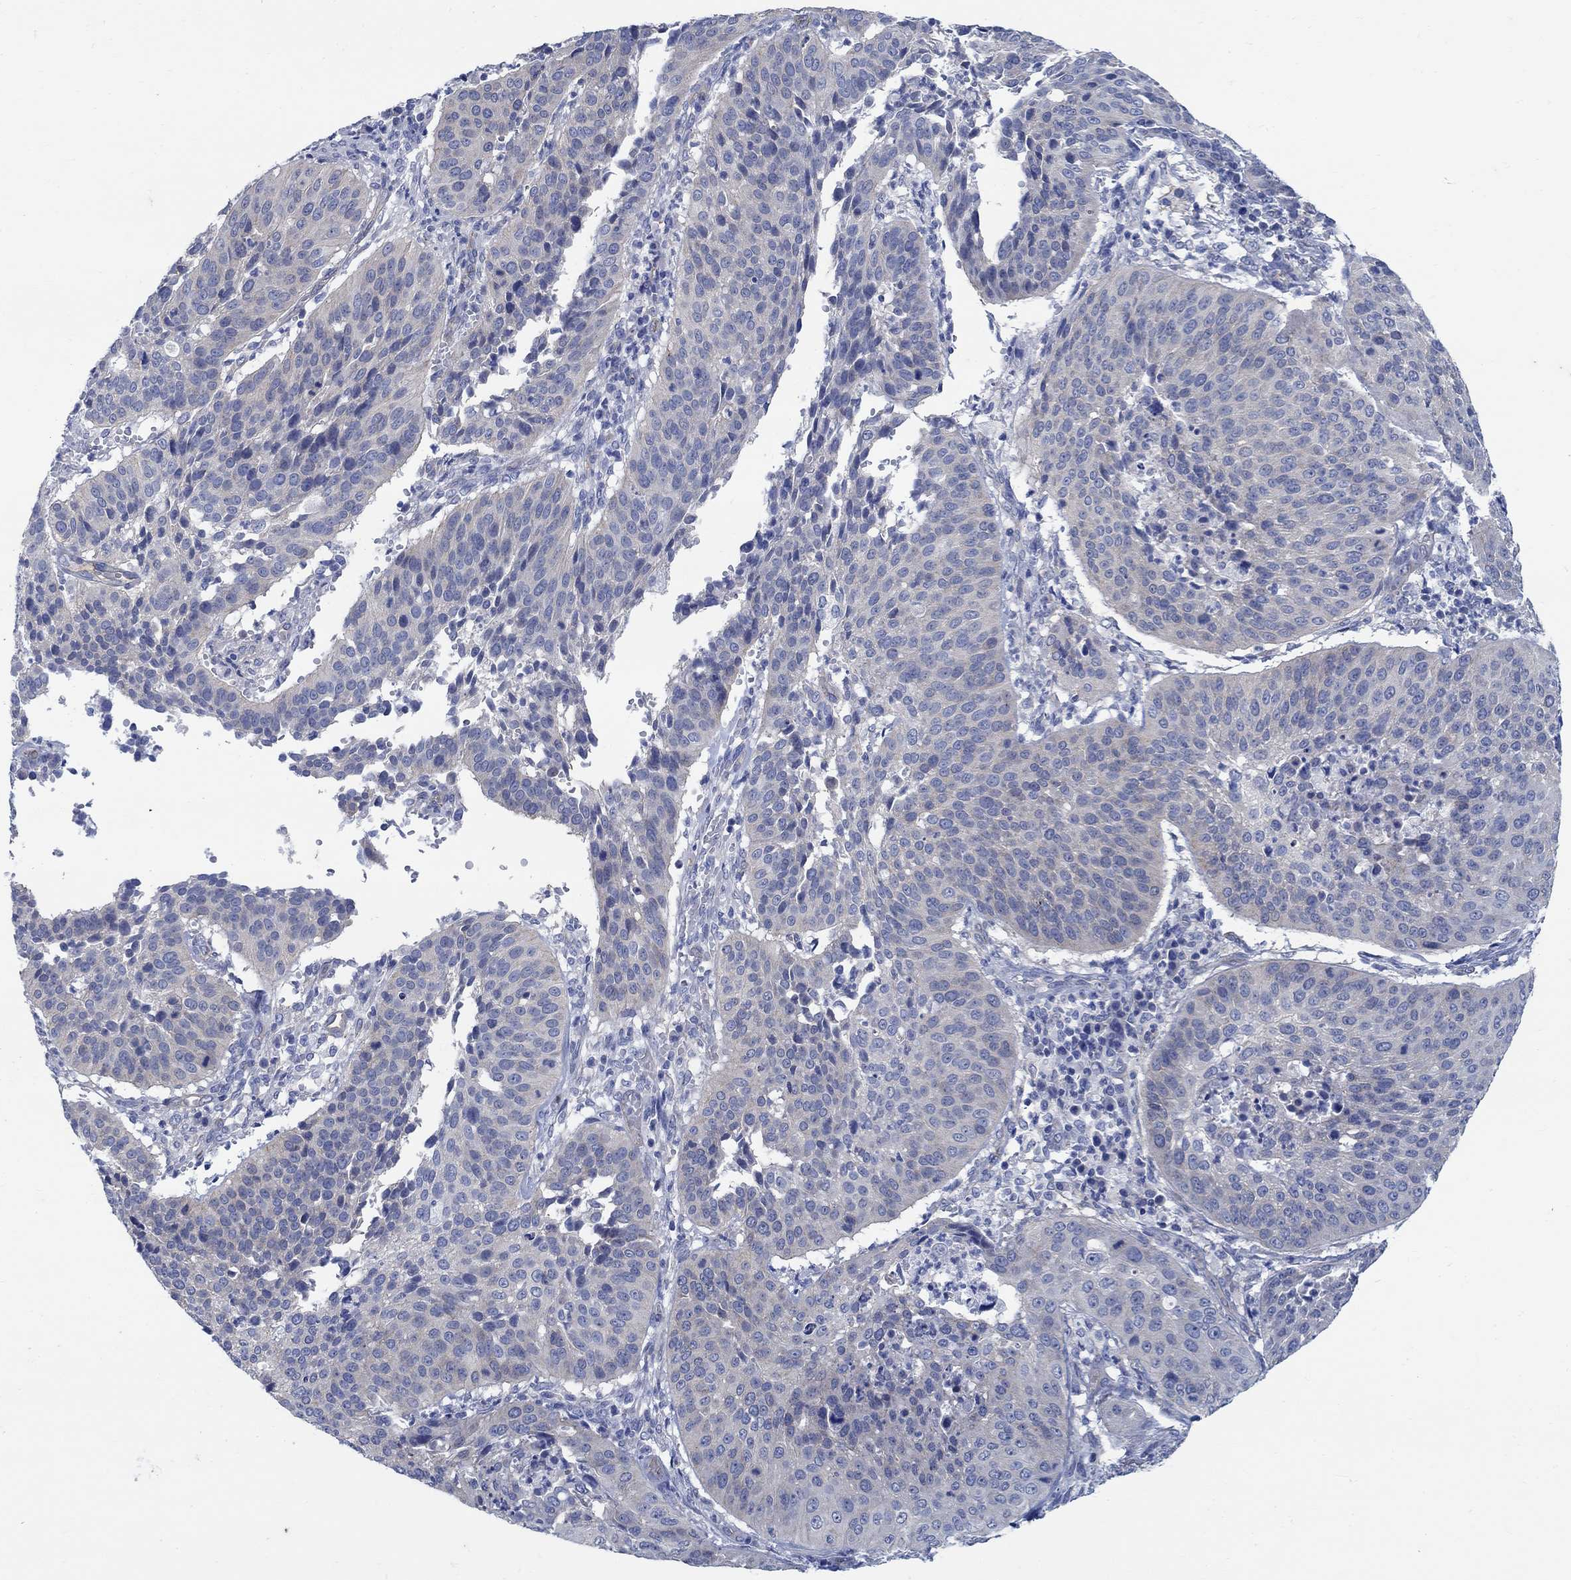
{"staining": {"intensity": "negative", "quantity": "none", "location": "none"}, "tissue": "cervical cancer", "cell_type": "Tumor cells", "image_type": "cancer", "snomed": [{"axis": "morphology", "description": "Normal tissue, NOS"}, {"axis": "morphology", "description": "Squamous cell carcinoma, NOS"}, {"axis": "topography", "description": "Cervix"}], "caption": "Immunohistochemistry (IHC) histopathology image of cervical squamous cell carcinoma stained for a protein (brown), which demonstrates no expression in tumor cells.", "gene": "TMEM198", "patient": {"sex": "female", "age": 39}}